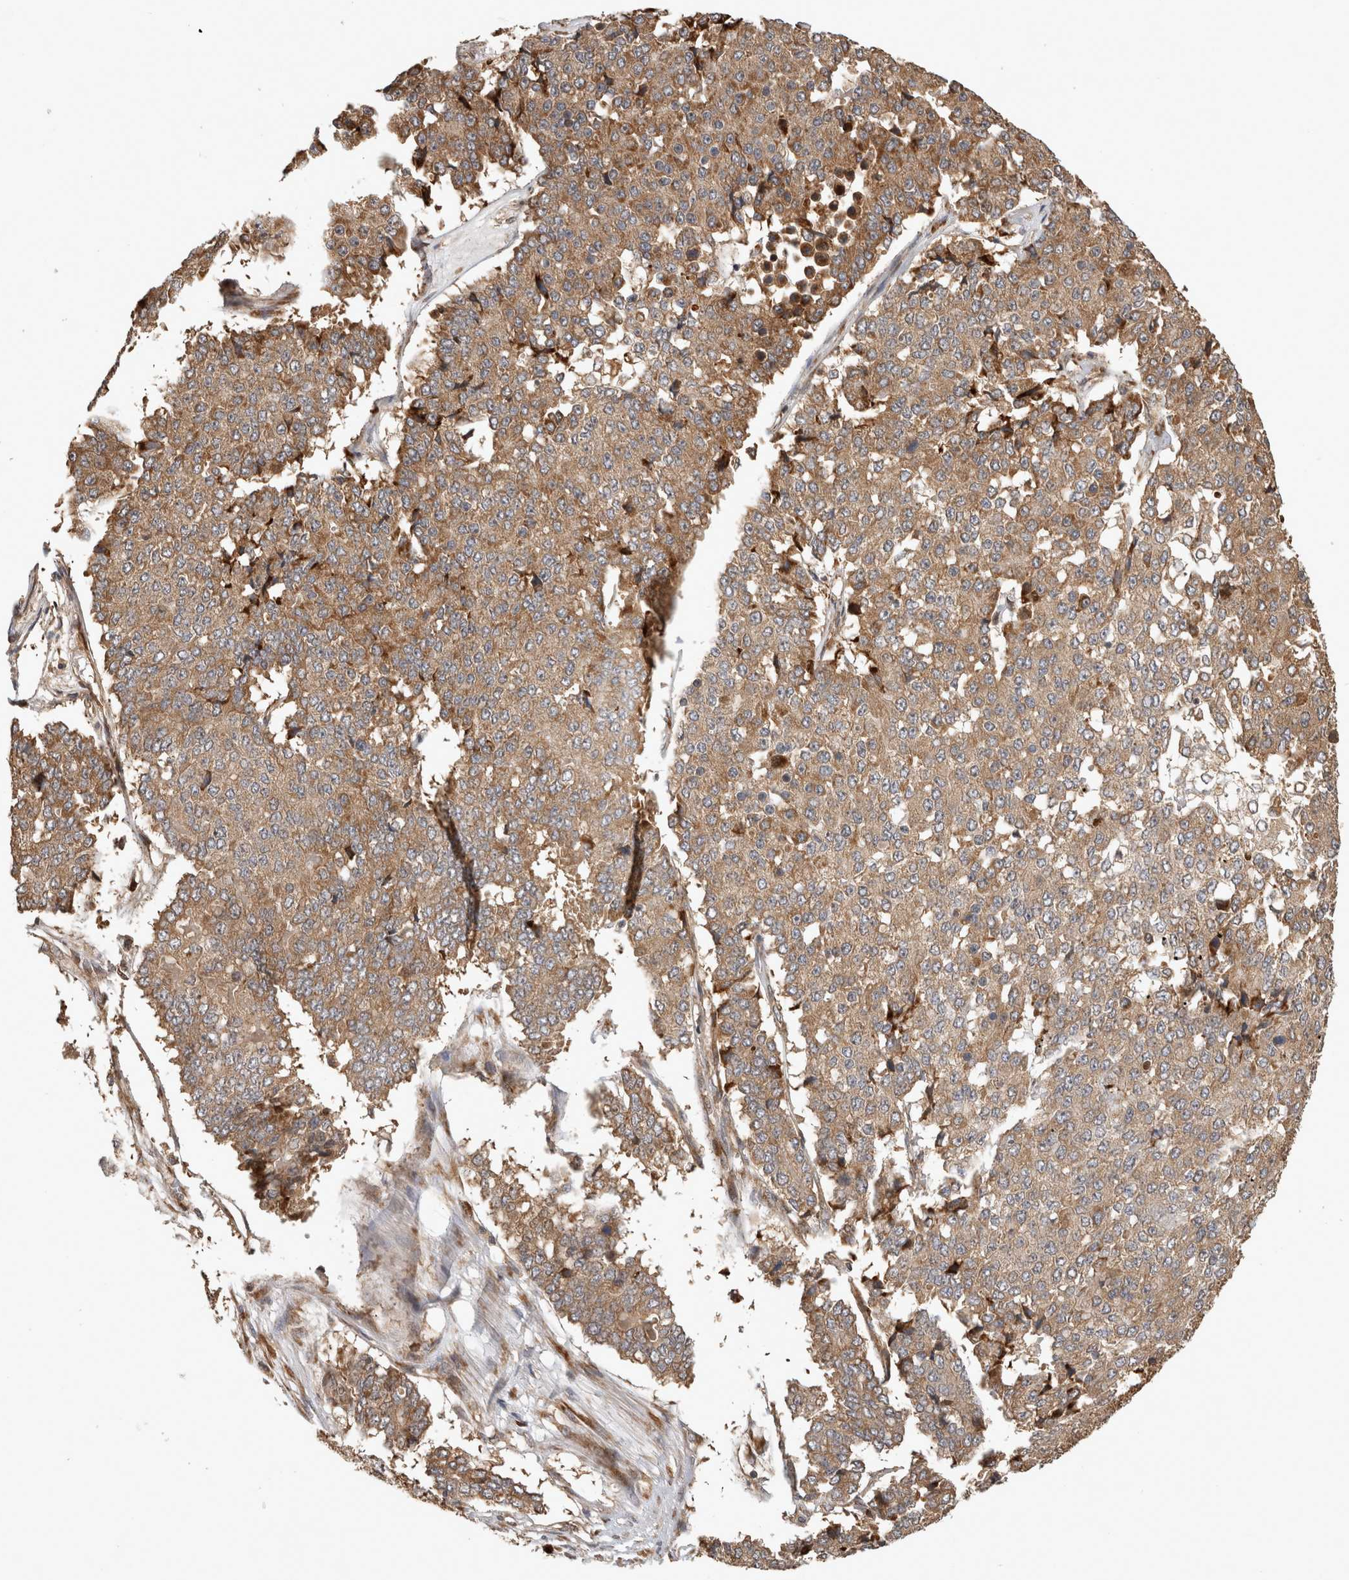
{"staining": {"intensity": "weak", "quantity": ">75%", "location": "cytoplasmic/membranous"}, "tissue": "pancreatic cancer", "cell_type": "Tumor cells", "image_type": "cancer", "snomed": [{"axis": "morphology", "description": "Adenocarcinoma, NOS"}, {"axis": "topography", "description": "Pancreas"}], "caption": "Immunohistochemical staining of pancreatic cancer (adenocarcinoma) demonstrates low levels of weak cytoplasmic/membranous expression in approximately >75% of tumor cells.", "gene": "PCDHB15", "patient": {"sex": "male", "age": 50}}